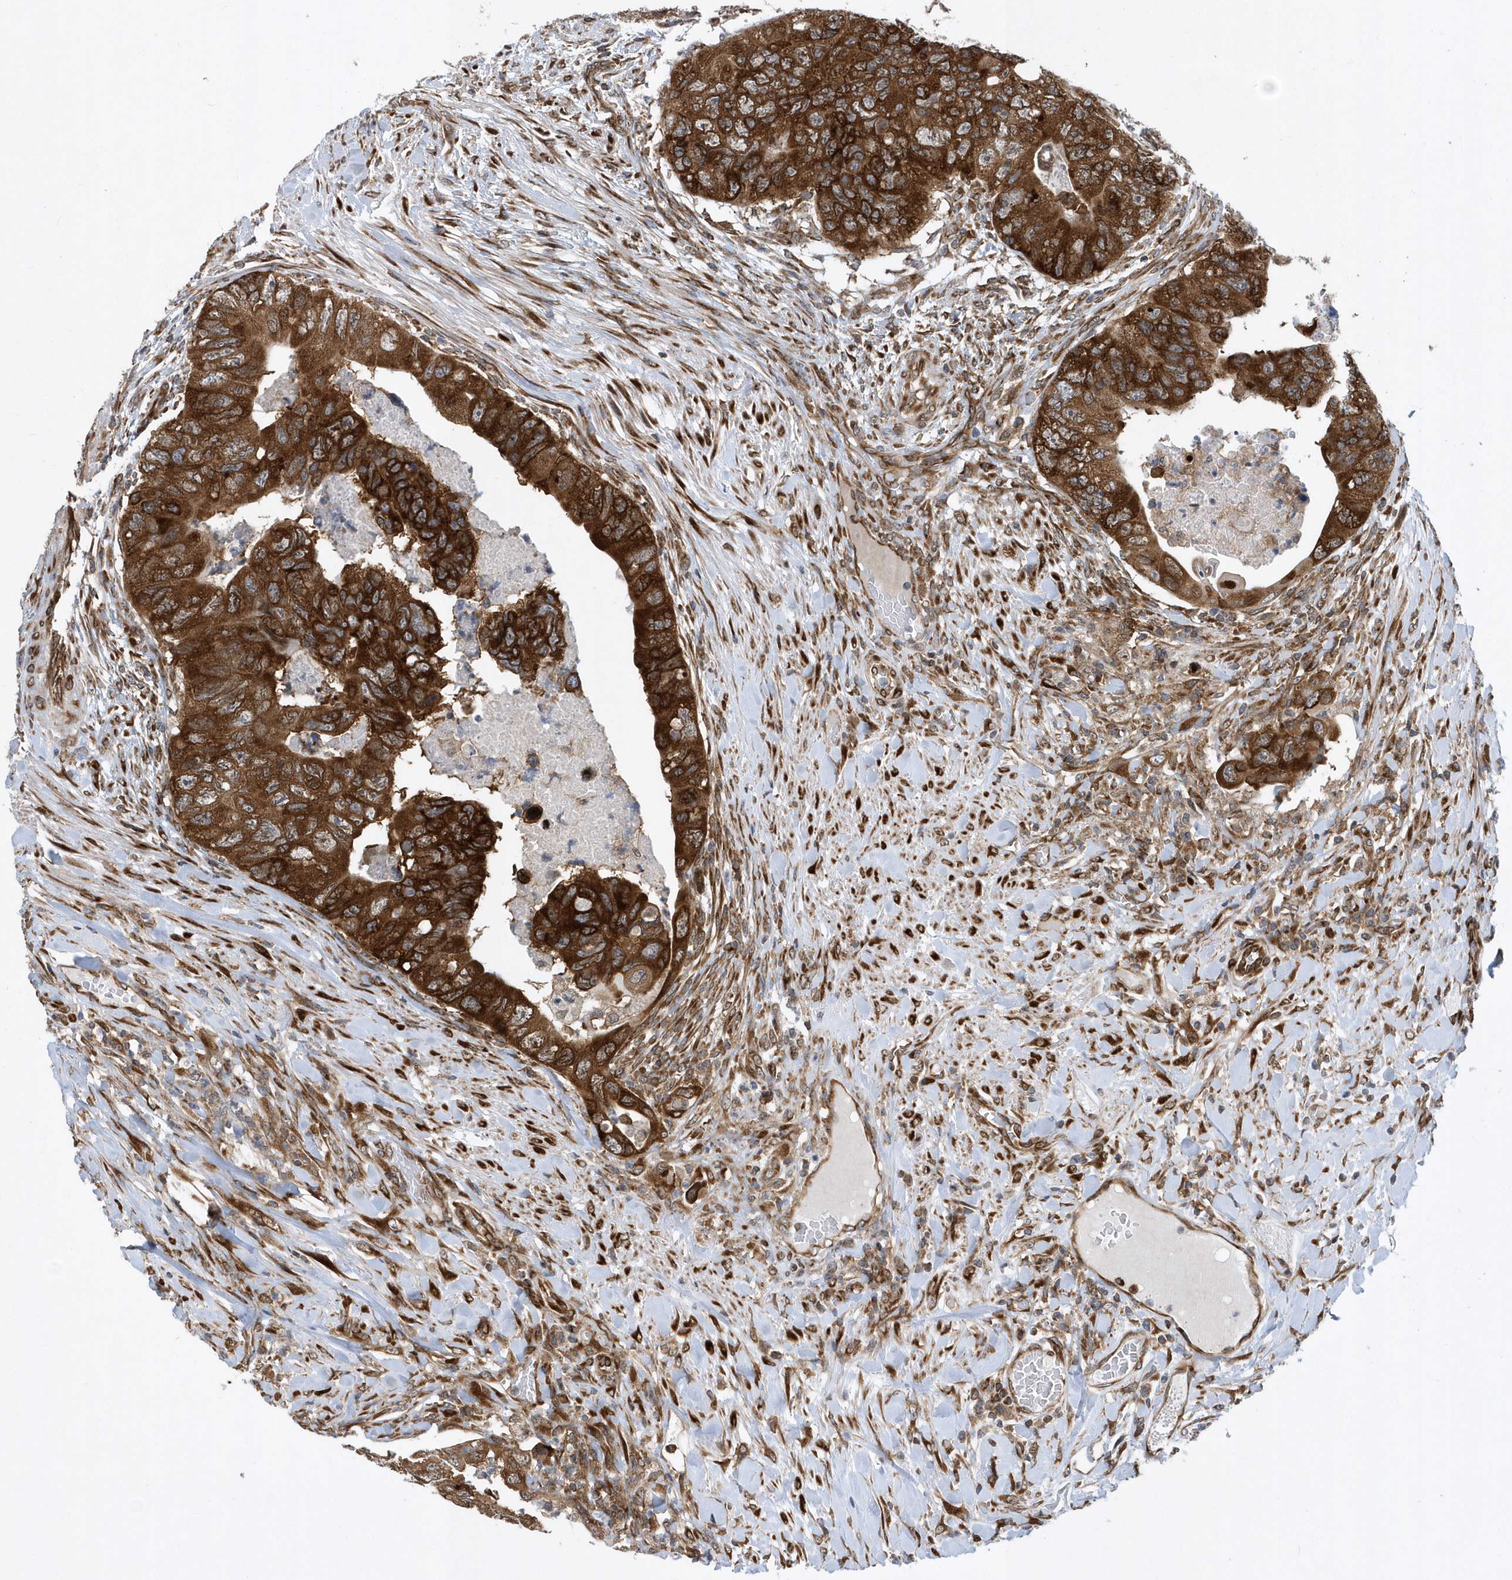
{"staining": {"intensity": "strong", "quantity": ">75%", "location": "cytoplasmic/membranous"}, "tissue": "colorectal cancer", "cell_type": "Tumor cells", "image_type": "cancer", "snomed": [{"axis": "morphology", "description": "Adenocarcinoma, NOS"}, {"axis": "topography", "description": "Rectum"}], "caption": "Approximately >75% of tumor cells in human colorectal cancer (adenocarcinoma) display strong cytoplasmic/membranous protein staining as visualized by brown immunohistochemical staining.", "gene": "PHF1", "patient": {"sex": "male", "age": 63}}